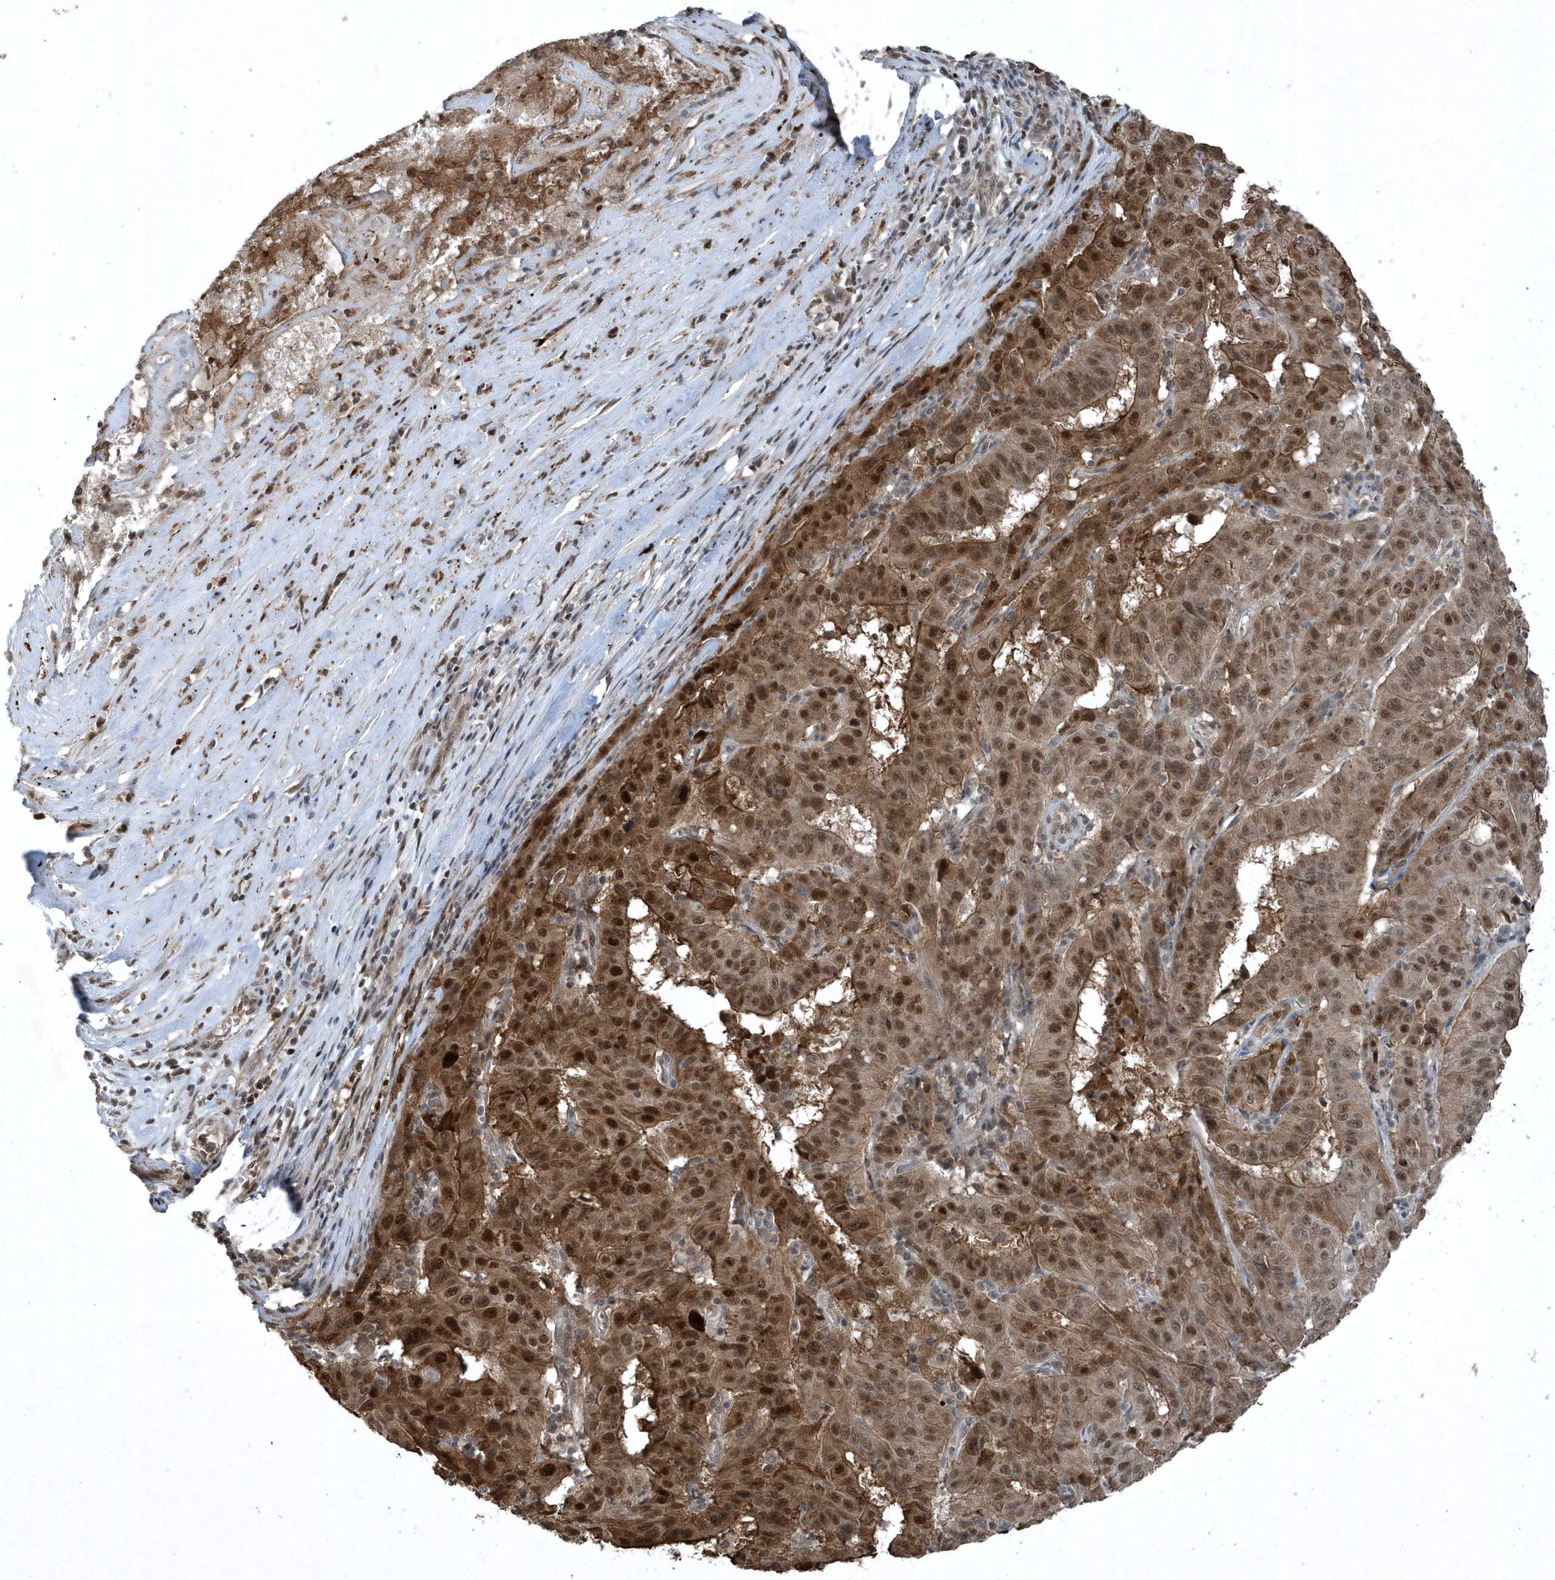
{"staining": {"intensity": "moderate", "quantity": ">75%", "location": "cytoplasmic/membranous,nuclear"}, "tissue": "pancreatic cancer", "cell_type": "Tumor cells", "image_type": "cancer", "snomed": [{"axis": "morphology", "description": "Adenocarcinoma, NOS"}, {"axis": "topography", "description": "Pancreas"}], "caption": "Immunohistochemical staining of pancreatic adenocarcinoma displays medium levels of moderate cytoplasmic/membranous and nuclear protein expression in approximately >75% of tumor cells.", "gene": "HSPA1A", "patient": {"sex": "male", "age": 63}}